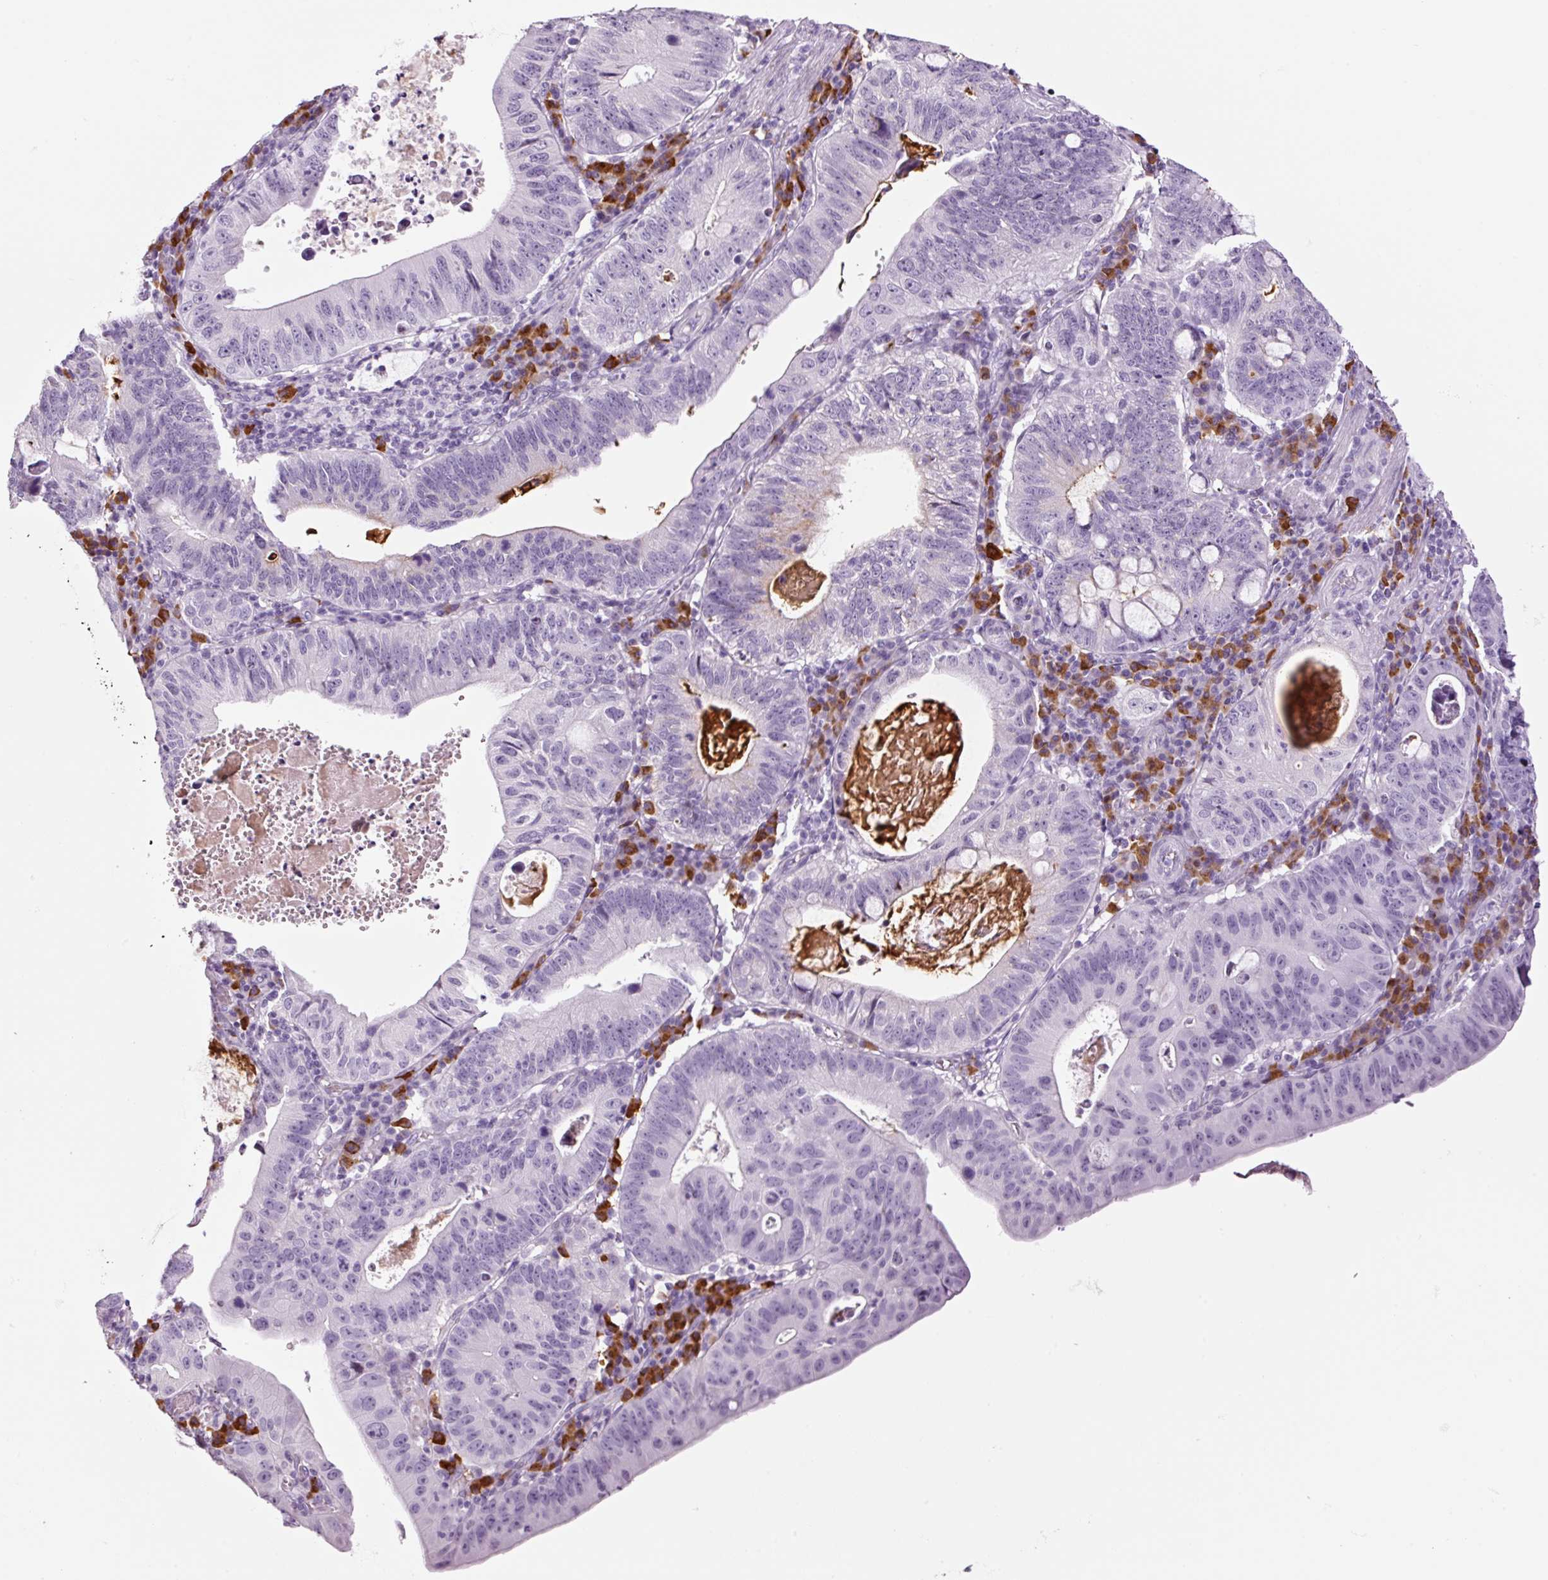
{"staining": {"intensity": "negative", "quantity": "none", "location": "none"}, "tissue": "stomach cancer", "cell_type": "Tumor cells", "image_type": "cancer", "snomed": [{"axis": "morphology", "description": "Adenocarcinoma, NOS"}, {"axis": "topography", "description": "Stomach"}], "caption": "Immunohistochemistry (IHC) micrograph of neoplastic tissue: human stomach adenocarcinoma stained with DAB exhibits no significant protein positivity in tumor cells. (DAB immunohistochemistry (IHC) visualized using brightfield microscopy, high magnification).", "gene": "KLF1", "patient": {"sex": "male", "age": 59}}